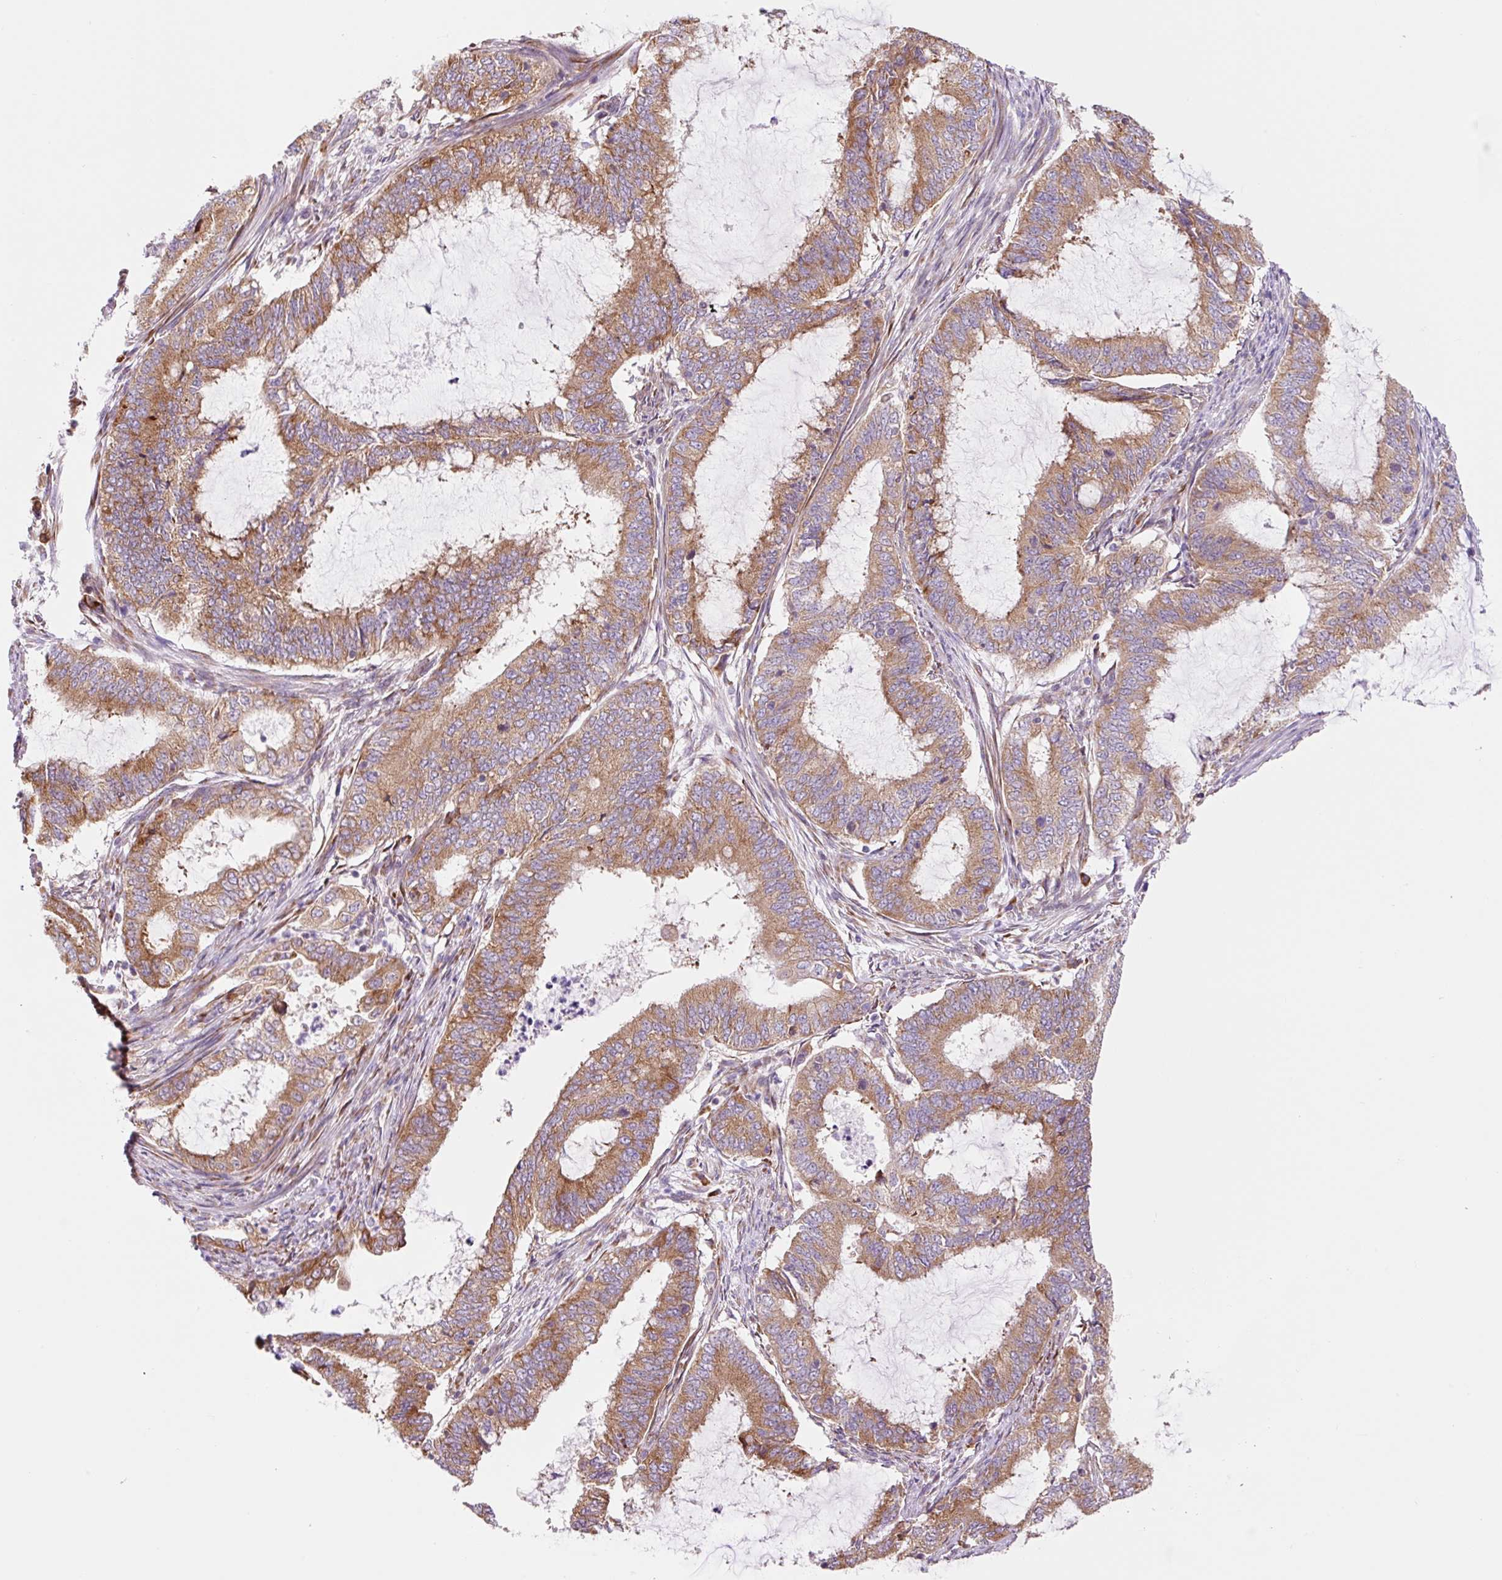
{"staining": {"intensity": "moderate", "quantity": ">75%", "location": "cytoplasmic/membranous"}, "tissue": "endometrial cancer", "cell_type": "Tumor cells", "image_type": "cancer", "snomed": [{"axis": "morphology", "description": "Adenocarcinoma, NOS"}, {"axis": "topography", "description": "Endometrium"}], "caption": "Endometrial cancer (adenocarcinoma) stained for a protein (brown) reveals moderate cytoplasmic/membranous positive positivity in approximately >75% of tumor cells.", "gene": "RPL41", "patient": {"sex": "female", "age": 51}}